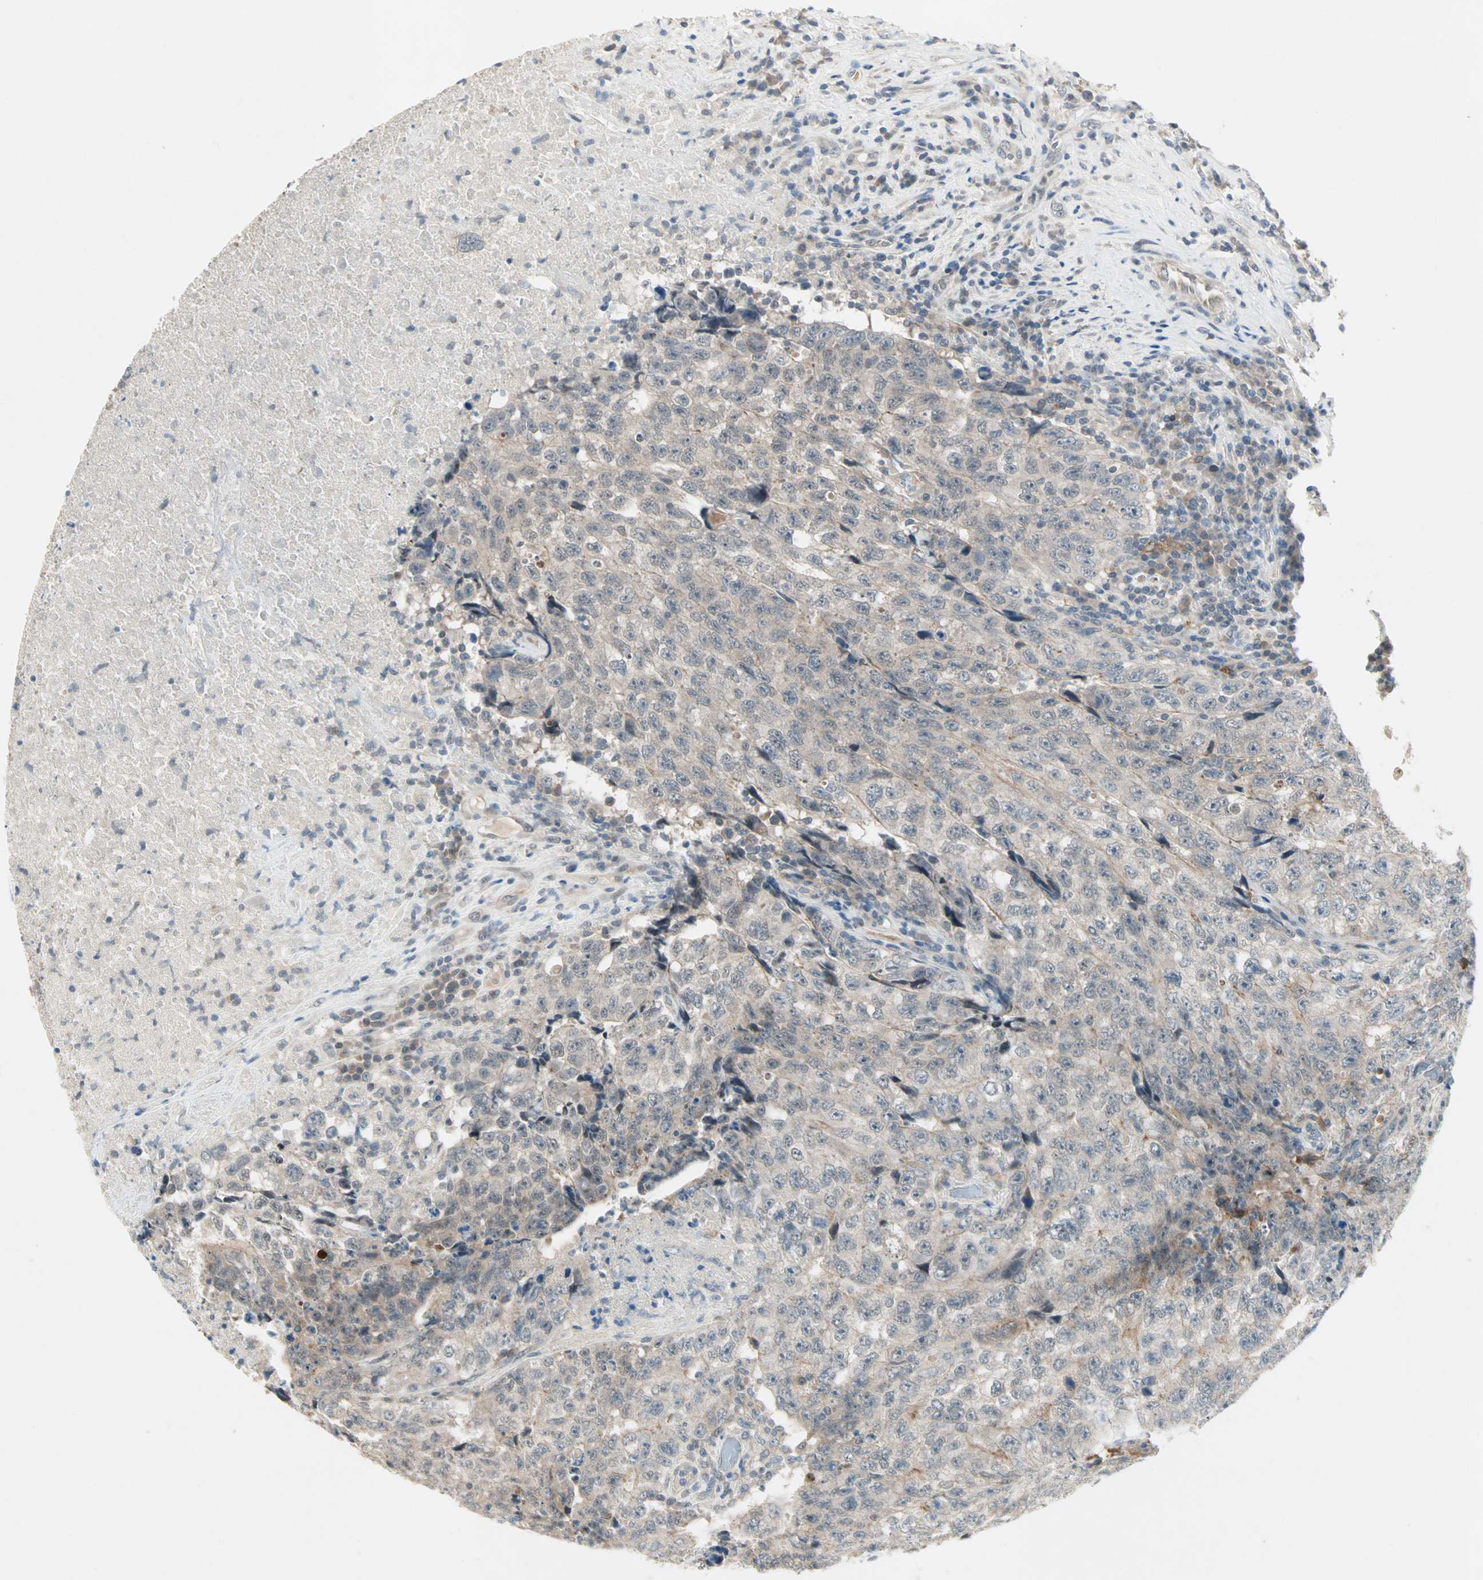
{"staining": {"intensity": "weak", "quantity": "25%-75%", "location": "cytoplasmic/membranous"}, "tissue": "testis cancer", "cell_type": "Tumor cells", "image_type": "cancer", "snomed": [{"axis": "morphology", "description": "Necrosis, NOS"}, {"axis": "morphology", "description": "Carcinoma, Embryonal, NOS"}, {"axis": "topography", "description": "Testis"}], "caption": "This is a micrograph of IHC staining of testis cancer, which shows weak expression in the cytoplasmic/membranous of tumor cells.", "gene": "RTL6", "patient": {"sex": "male", "age": 19}}